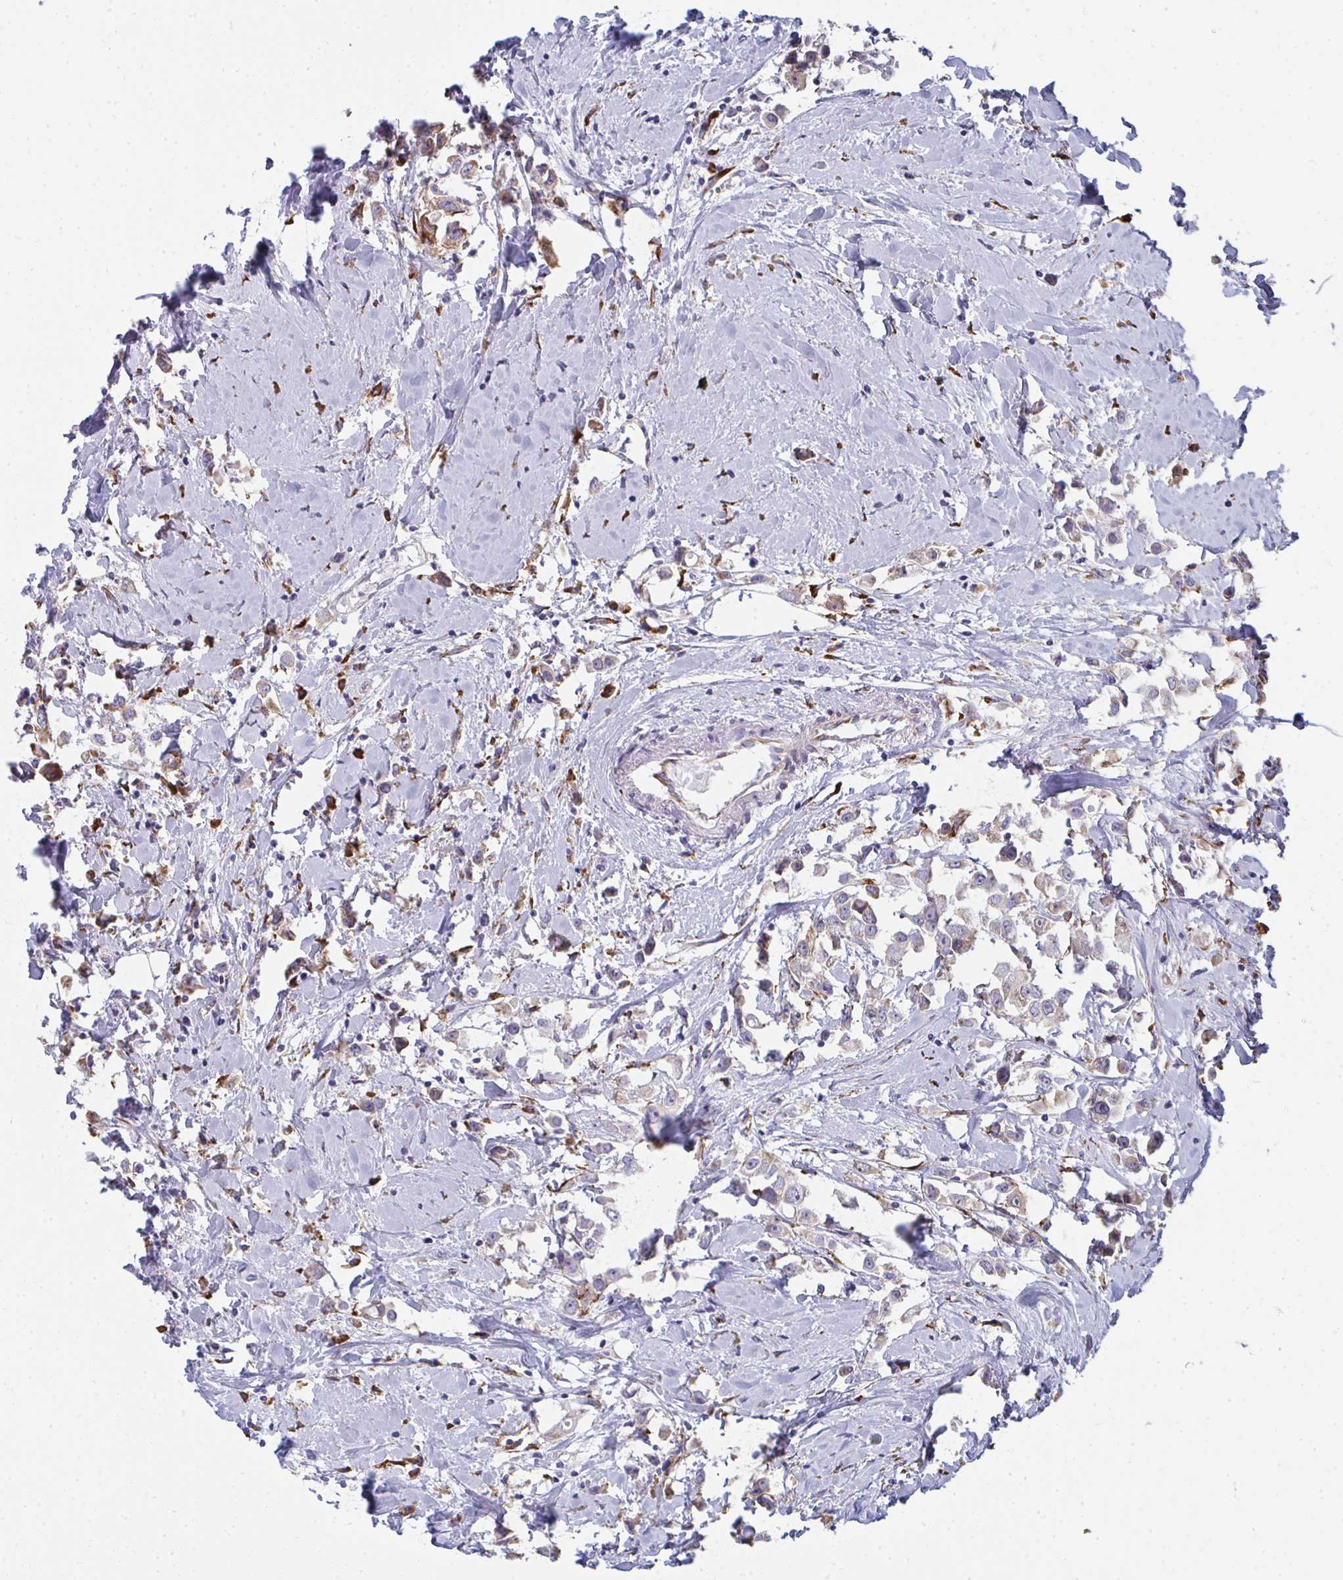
{"staining": {"intensity": "moderate", "quantity": "<25%", "location": "cytoplasmic/membranous"}, "tissue": "breast cancer", "cell_type": "Tumor cells", "image_type": "cancer", "snomed": [{"axis": "morphology", "description": "Duct carcinoma"}, {"axis": "topography", "description": "Breast"}], "caption": "Brown immunohistochemical staining in human breast intraductal carcinoma shows moderate cytoplasmic/membranous staining in about <25% of tumor cells. (DAB (3,3'-diaminobenzidine) = brown stain, brightfield microscopy at high magnification).", "gene": "SHROOM1", "patient": {"sex": "female", "age": 61}}